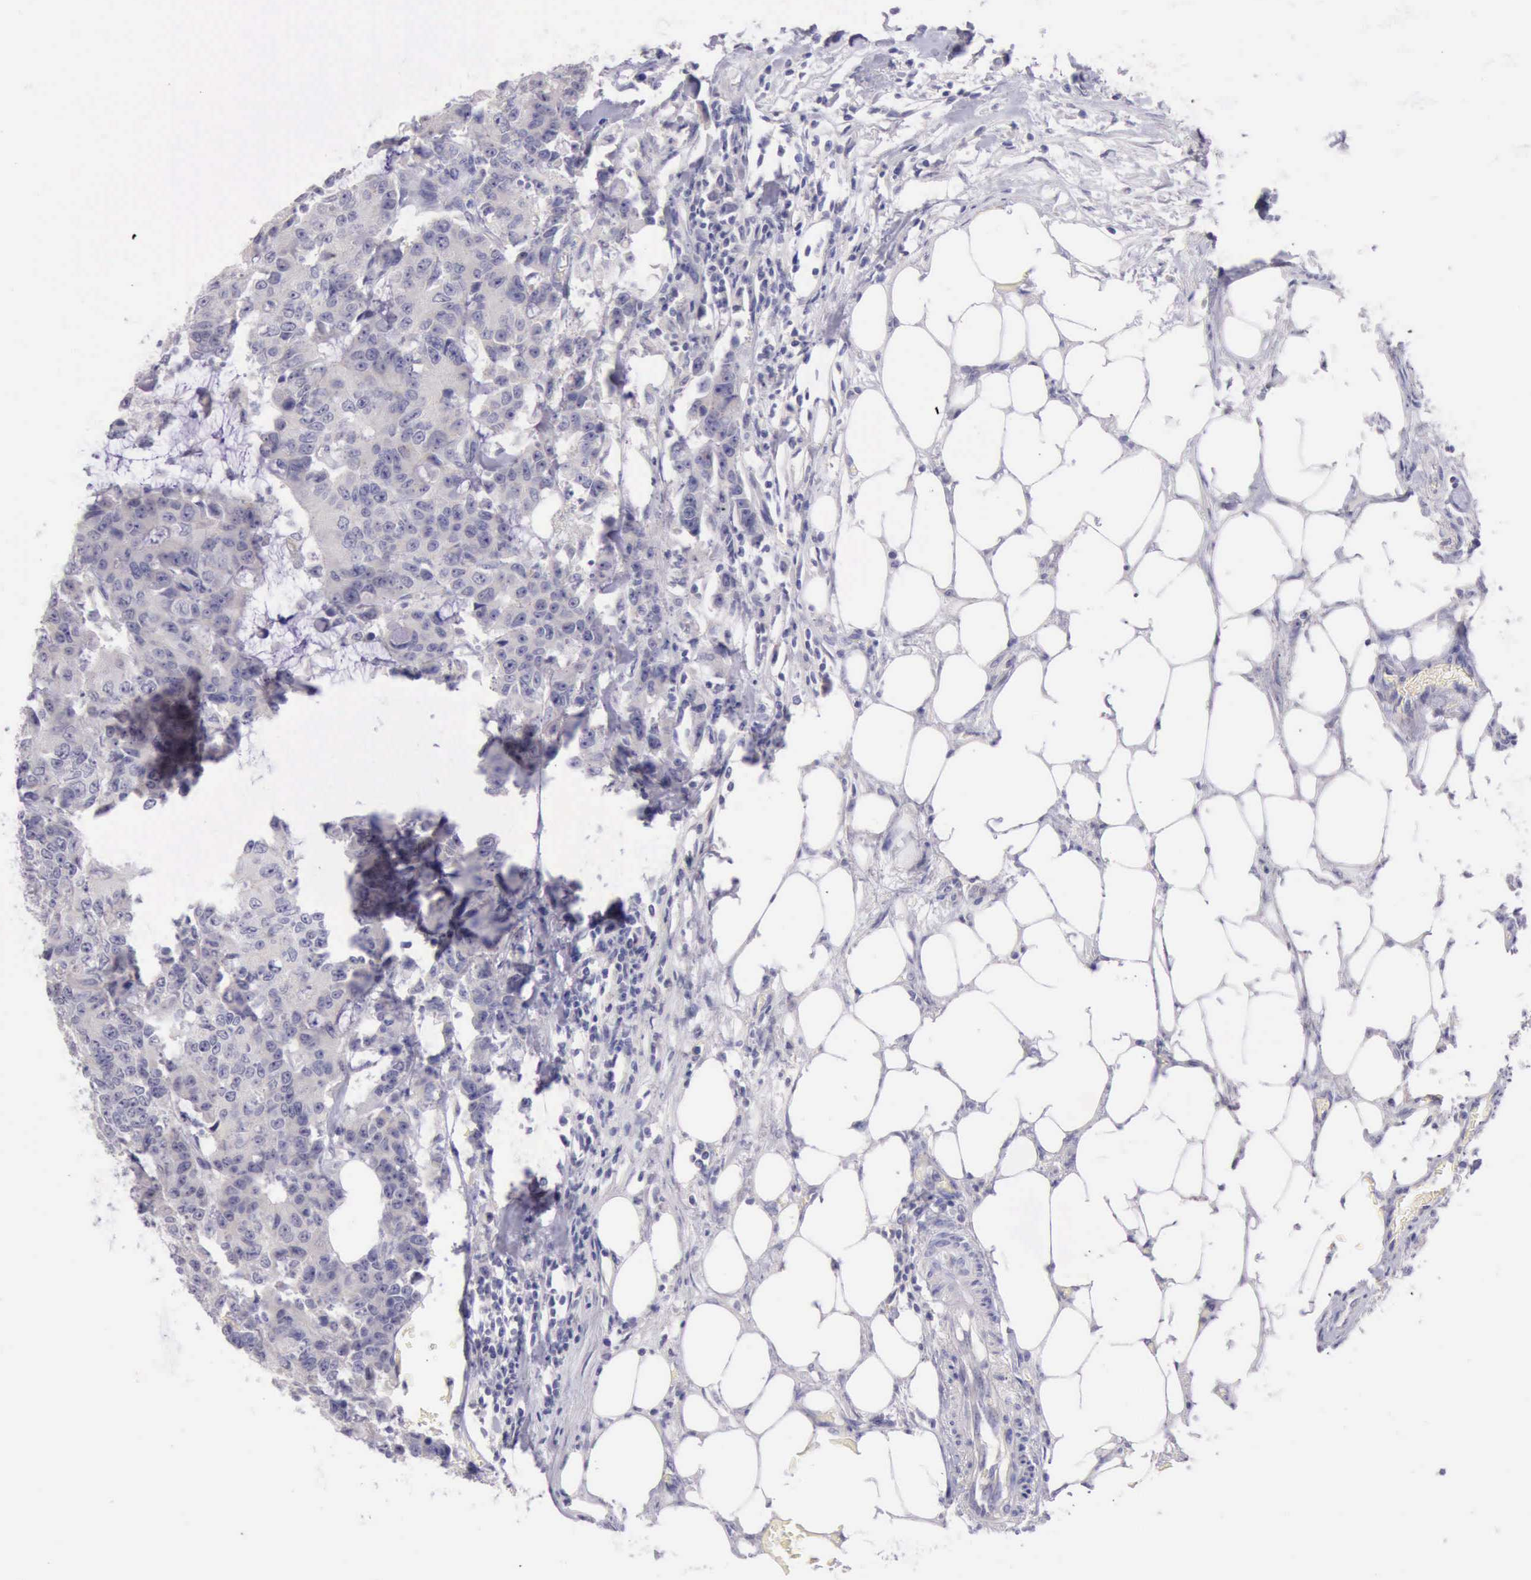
{"staining": {"intensity": "negative", "quantity": "none", "location": "none"}, "tissue": "colorectal cancer", "cell_type": "Tumor cells", "image_type": "cancer", "snomed": [{"axis": "morphology", "description": "Adenocarcinoma, NOS"}, {"axis": "topography", "description": "Colon"}], "caption": "Immunohistochemistry (IHC) histopathology image of neoplastic tissue: human colorectal cancer (adenocarcinoma) stained with DAB (3,3'-diaminobenzidine) exhibits no significant protein positivity in tumor cells.", "gene": "LRFN5", "patient": {"sex": "female", "age": 86}}